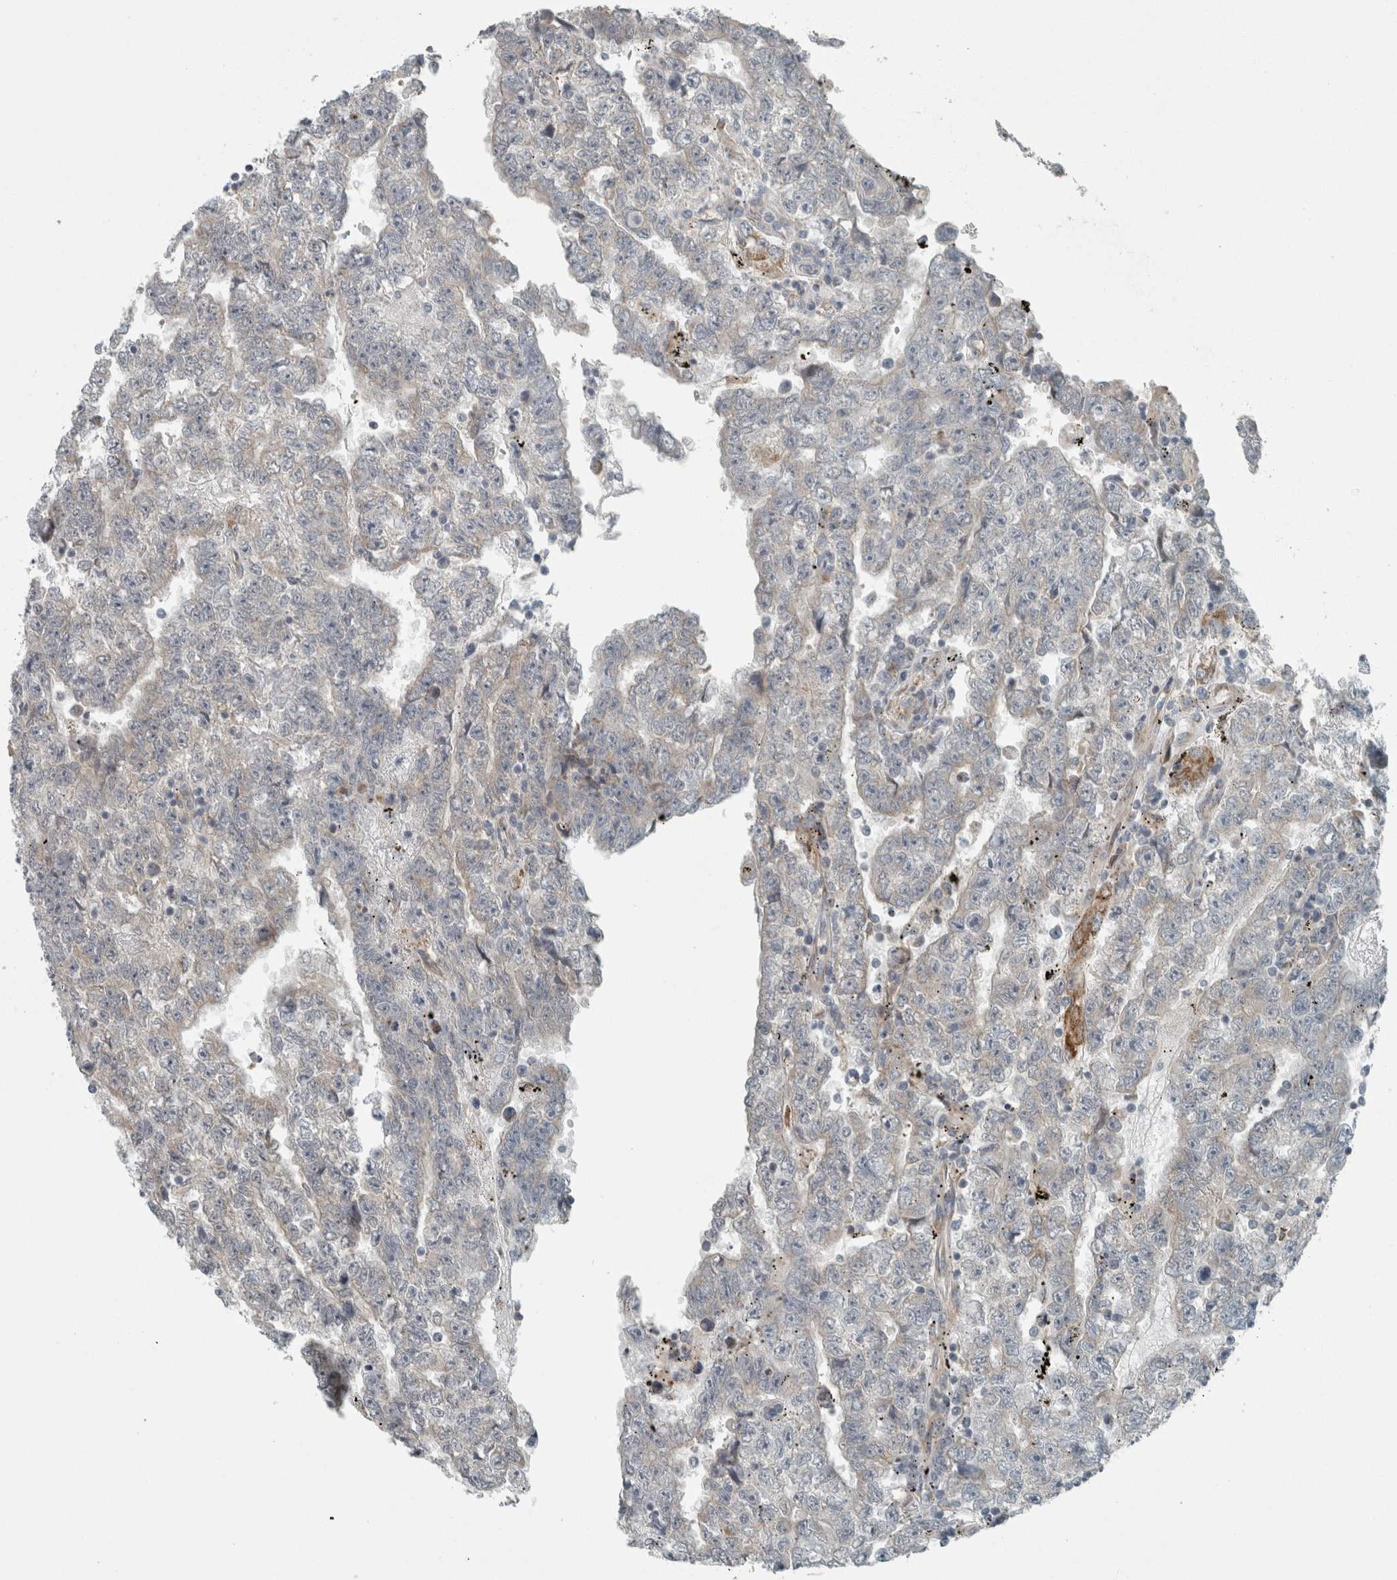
{"staining": {"intensity": "negative", "quantity": "none", "location": "none"}, "tissue": "testis cancer", "cell_type": "Tumor cells", "image_type": "cancer", "snomed": [{"axis": "morphology", "description": "Carcinoma, Embryonal, NOS"}, {"axis": "topography", "description": "Testis"}], "caption": "Immunohistochemical staining of testis embryonal carcinoma demonstrates no significant positivity in tumor cells.", "gene": "KIF1C", "patient": {"sex": "male", "age": 25}}